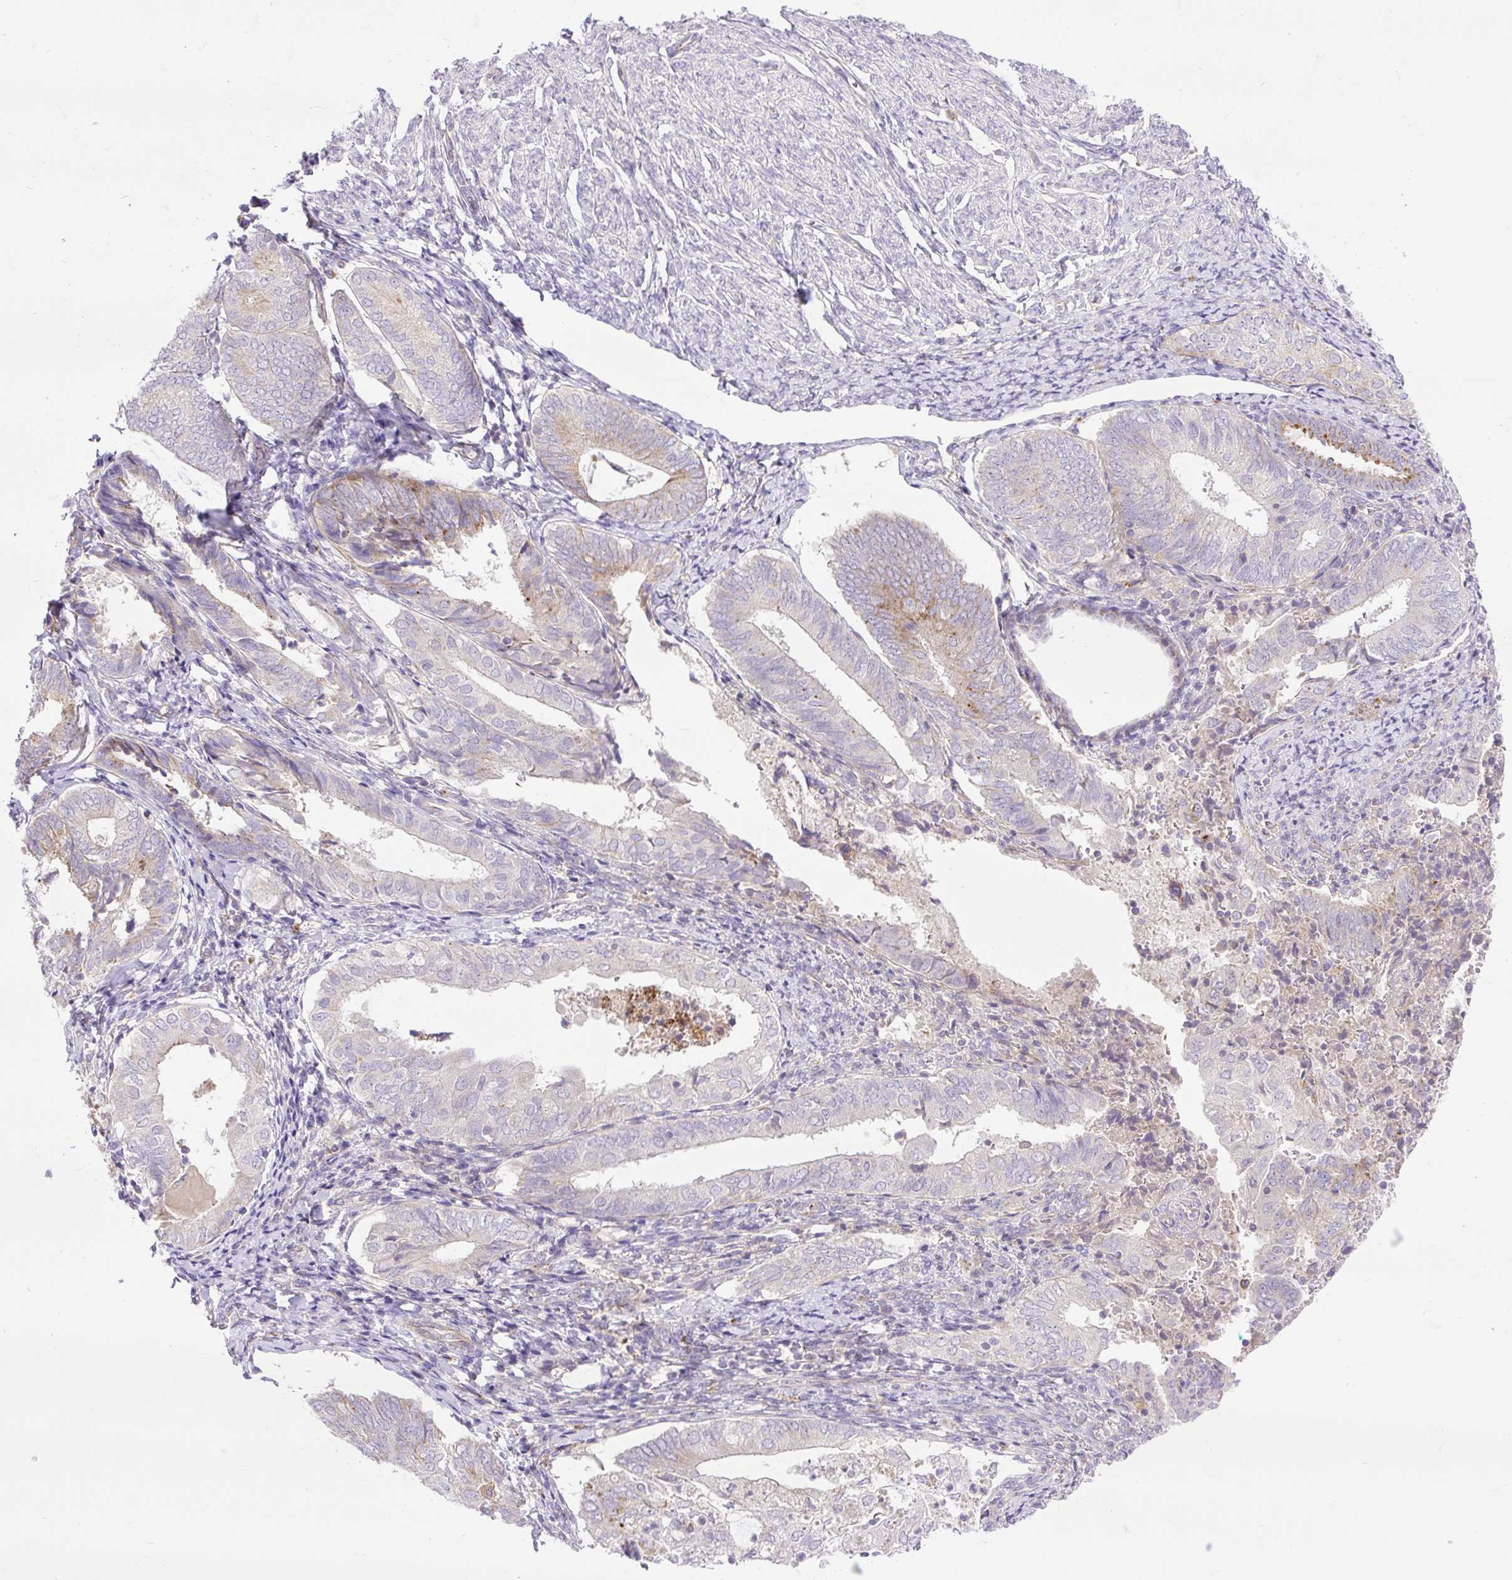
{"staining": {"intensity": "weak", "quantity": "<25%", "location": "cytoplasmic/membranous"}, "tissue": "endometrial cancer", "cell_type": "Tumor cells", "image_type": "cancer", "snomed": [{"axis": "morphology", "description": "Adenocarcinoma, NOS"}, {"axis": "topography", "description": "Endometrium"}], "caption": "High magnification brightfield microscopy of adenocarcinoma (endometrial) stained with DAB (brown) and counterstained with hematoxylin (blue): tumor cells show no significant expression.", "gene": "HEXB", "patient": {"sex": "female", "age": 87}}